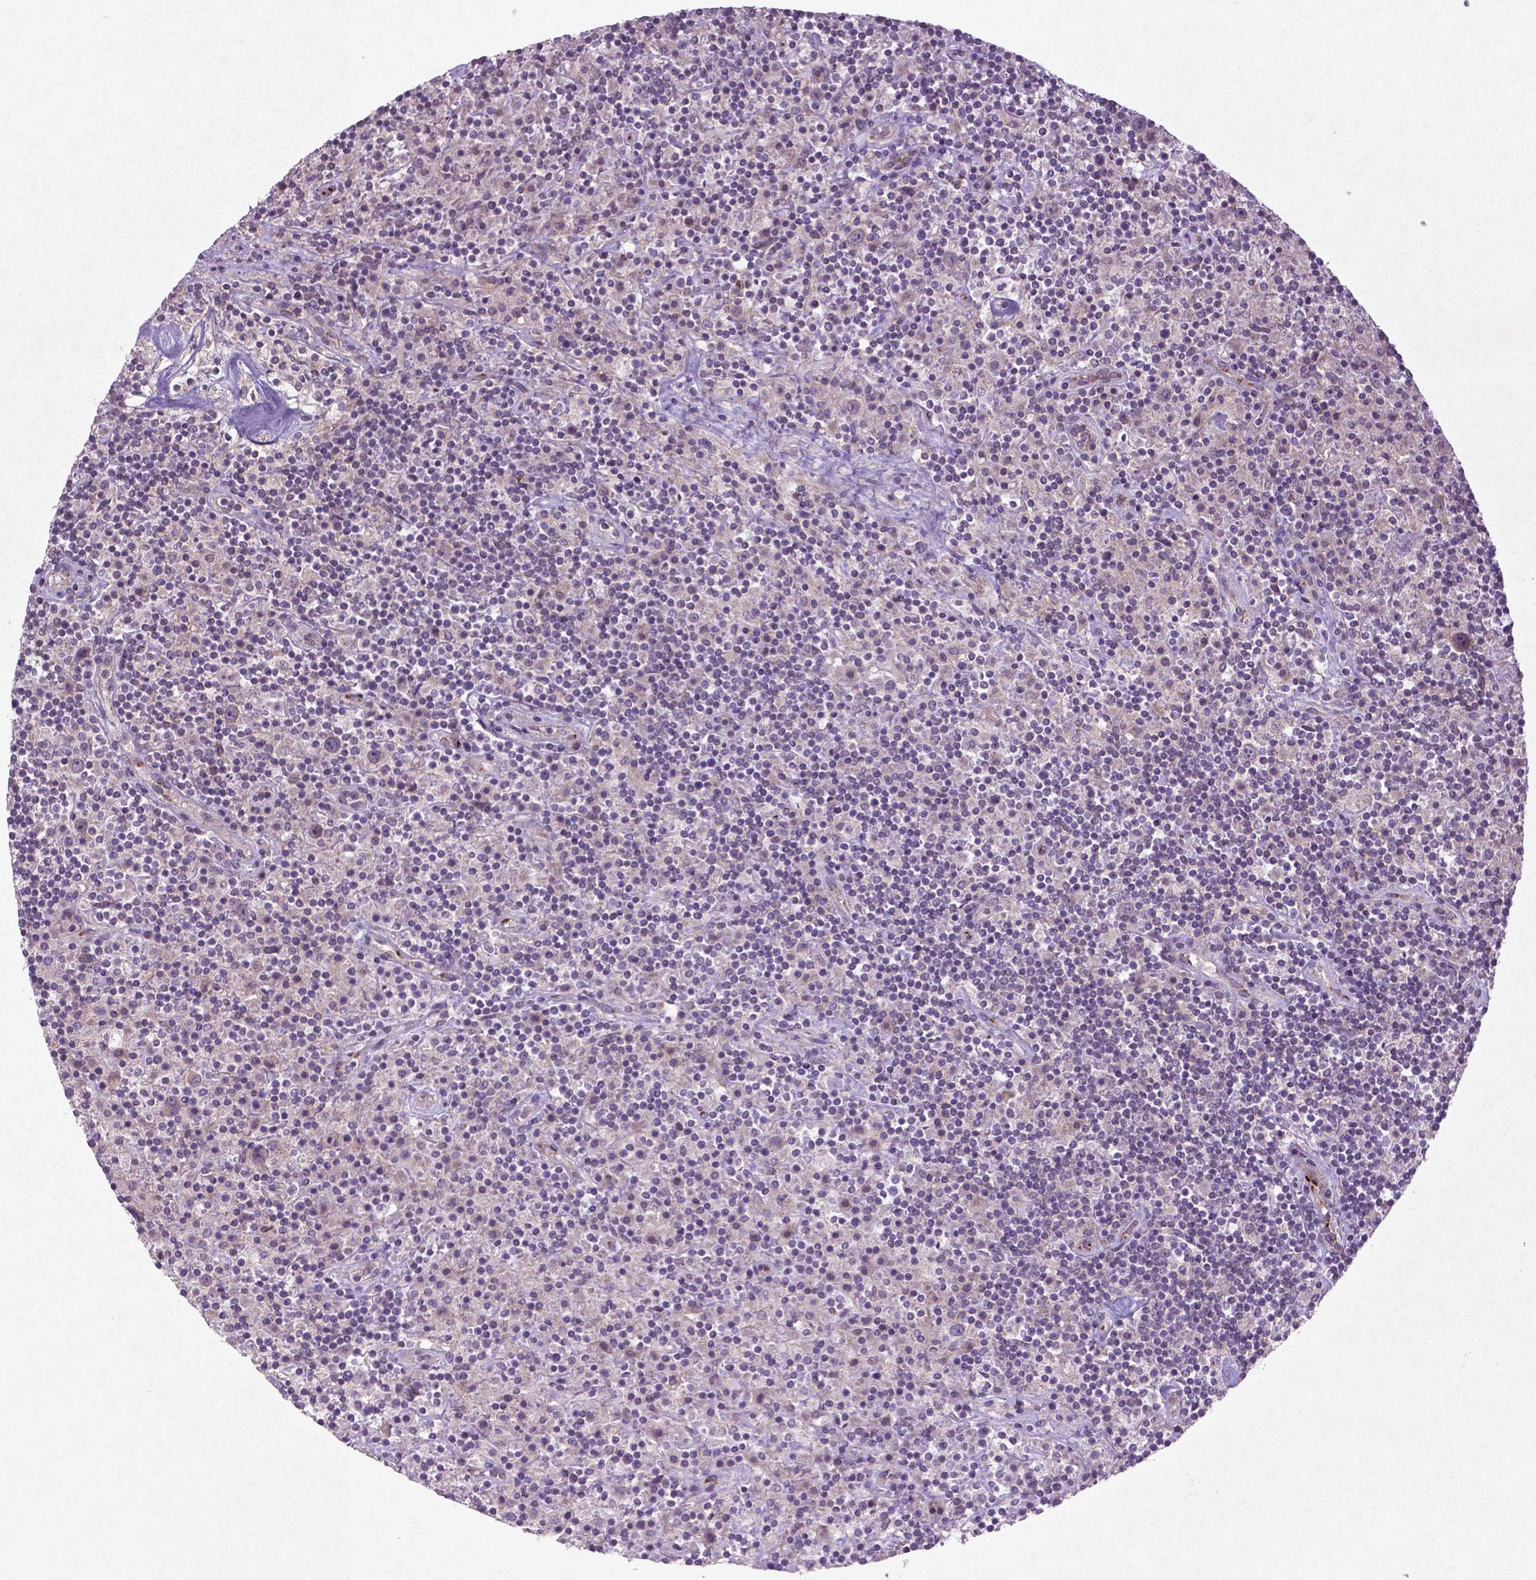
{"staining": {"intensity": "negative", "quantity": "none", "location": "none"}, "tissue": "lymphoma", "cell_type": "Tumor cells", "image_type": "cancer", "snomed": [{"axis": "morphology", "description": "Hodgkin's disease, NOS"}, {"axis": "topography", "description": "Lymph node"}], "caption": "Immunohistochemistry histopathology image of Hodgkin's disease stained for a protein (brown), which displays no expression in tumor cells.", "gene": "MTOR", "patient": {"sex": "male", "age": 70}}